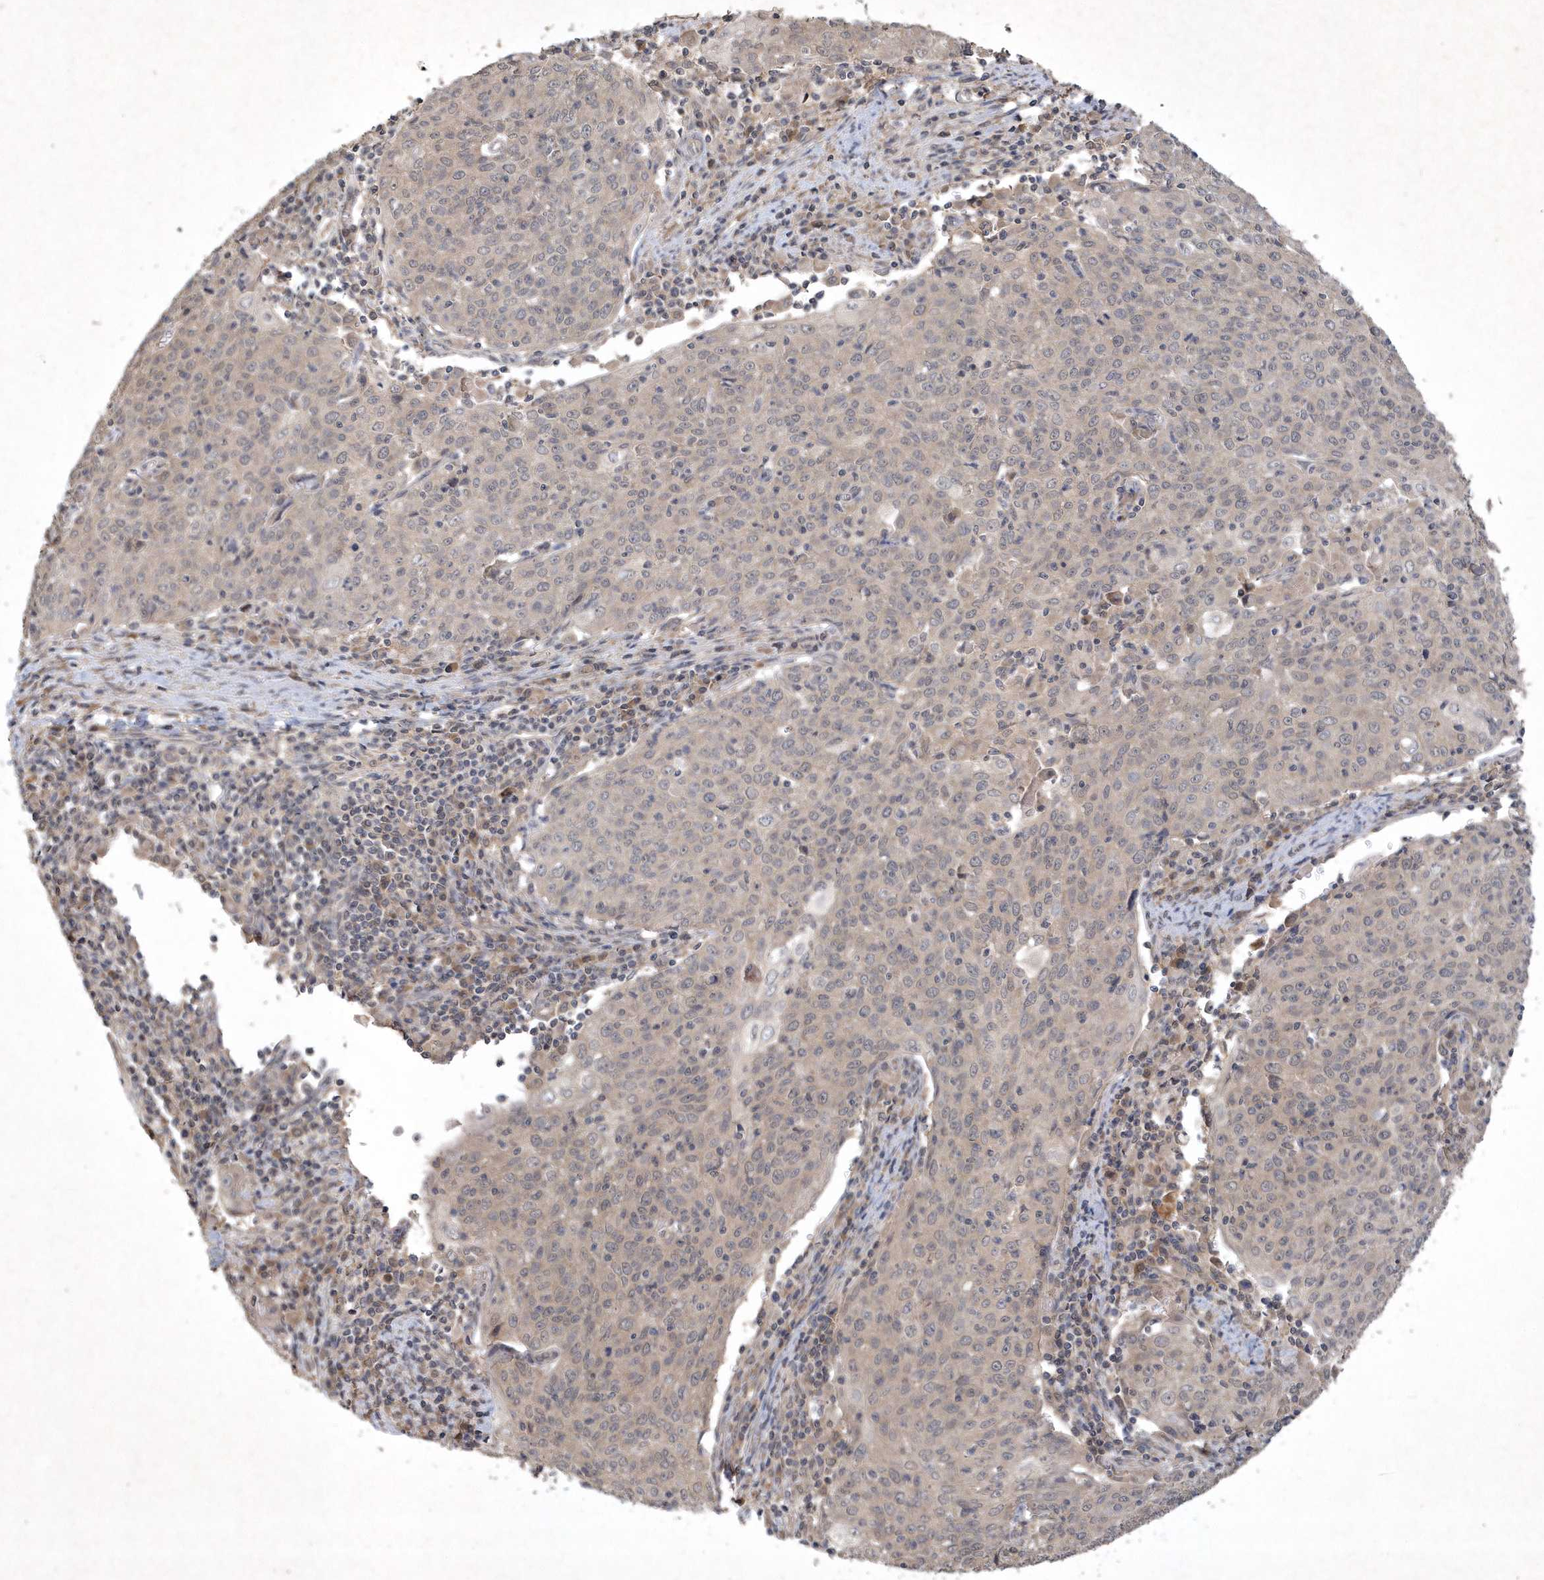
{"staining": {"intensity": "negative", "quantity": "none", "location": "none"}, "tissue": "cervical cancer", "cell_type": "Tumor cells", "image_type": "cancer", "snomed": [{"axis": "morphology", "description": "Squamous cell carcinoma, NOS"}, {"axis": "topography", "description": "Cervix"}], "caption": "This histopathology image is of squamous cell carcinoma (cervical) stained with IHC to label a protein in brown with the nuclei are counter-stained blue. There is no positivity in tumor cells.", "gene": "AKR7A2", "patient": {"sex": "female", "age": 48}}